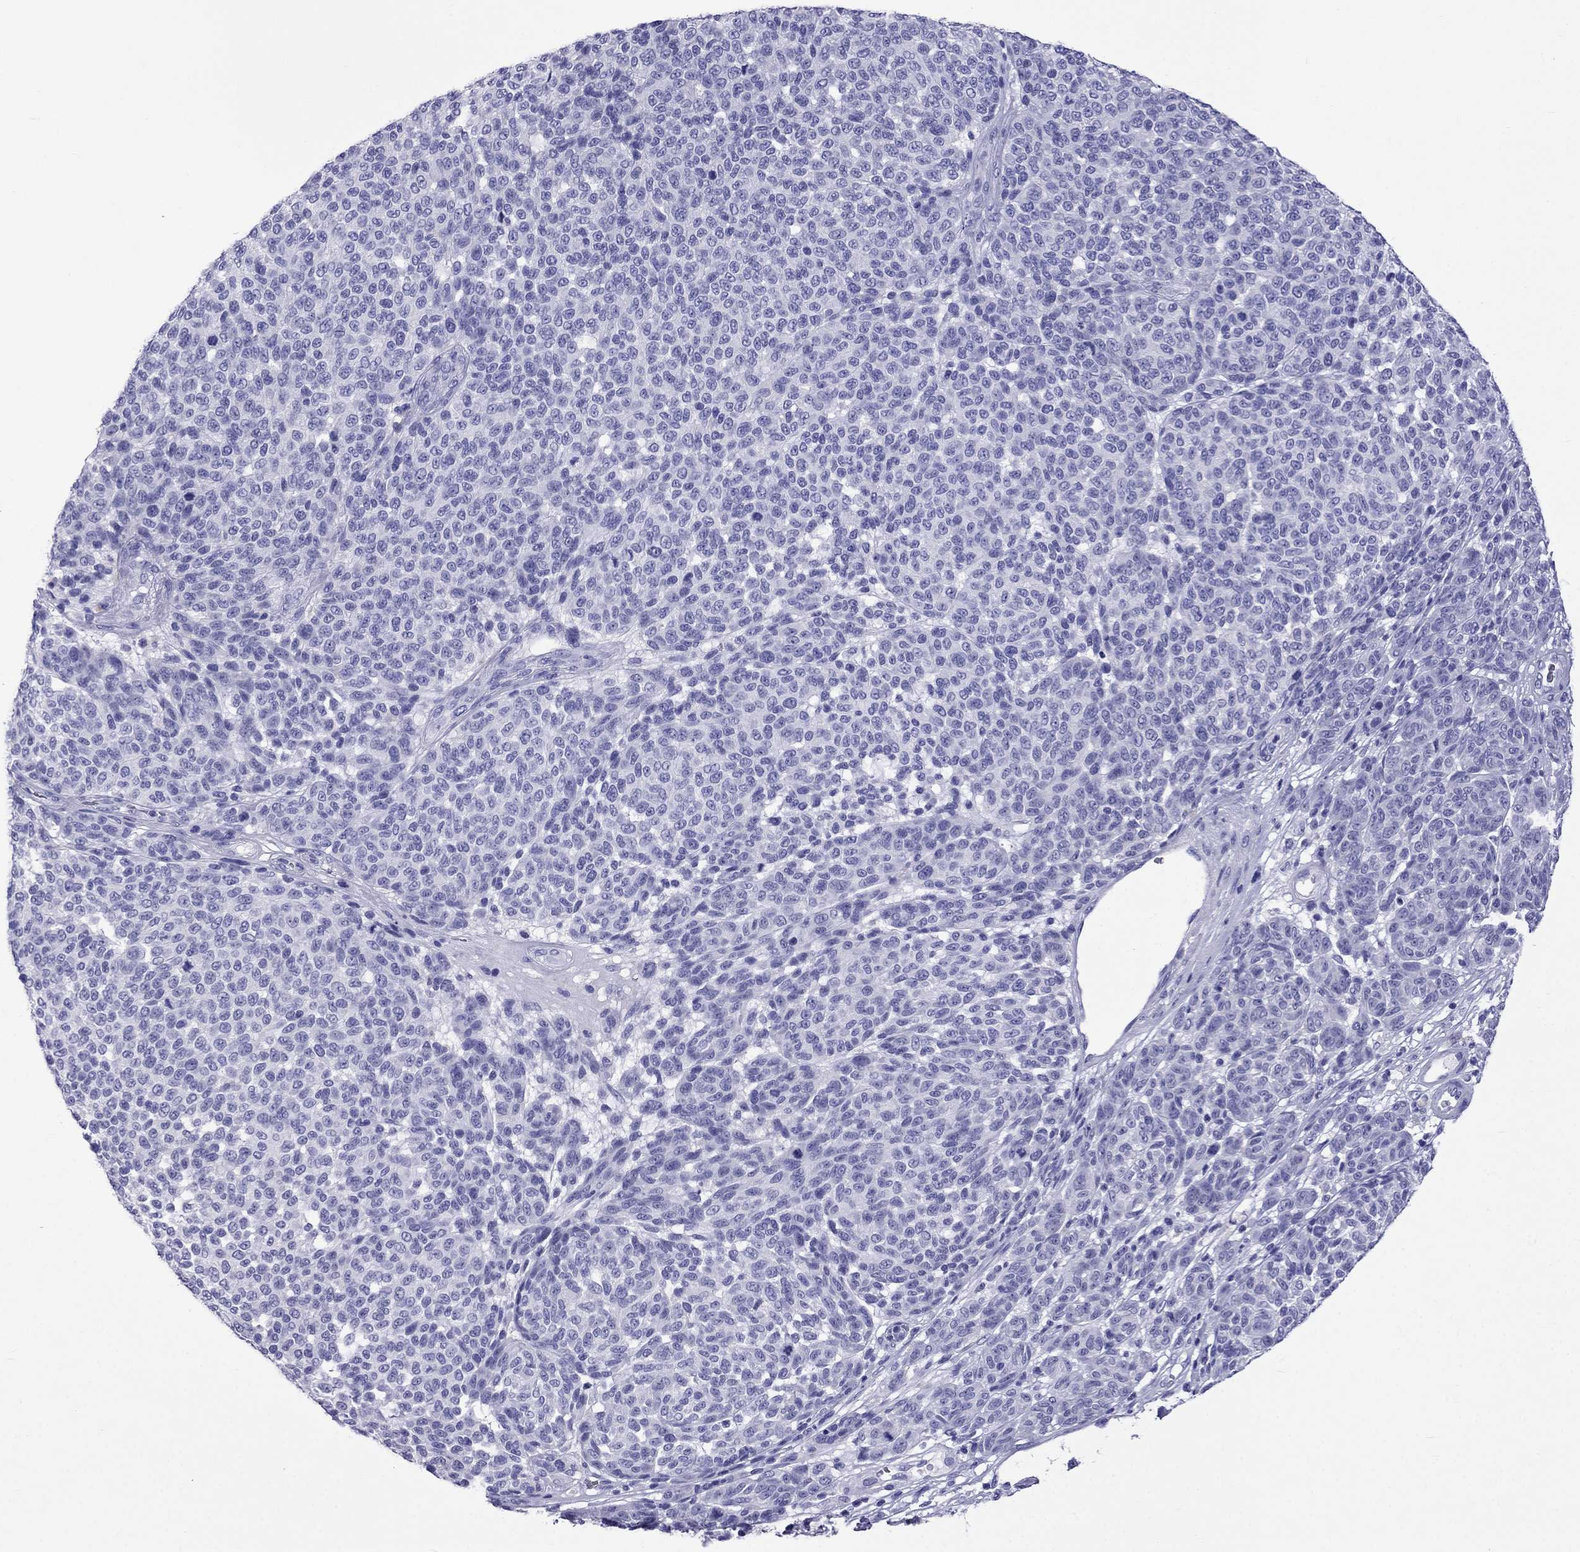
{"staining": {"intensity": "negative", "quantity": "none", "location": "none"}, "tissue": "melanoma", "cell_type": "Tumor cells", "image_type": "cancer", "snomed": [{"axis": "morphology", "description": "Malignant melanoma, NOS"}, {"axis": "topography", "description": "Skin"}], "caption": "The immunohistochemistry image has no significant expression in tumor cells of melanoma tissue.", "gene": "ARR3", "patient": {"sex": "male", "age": 59}}